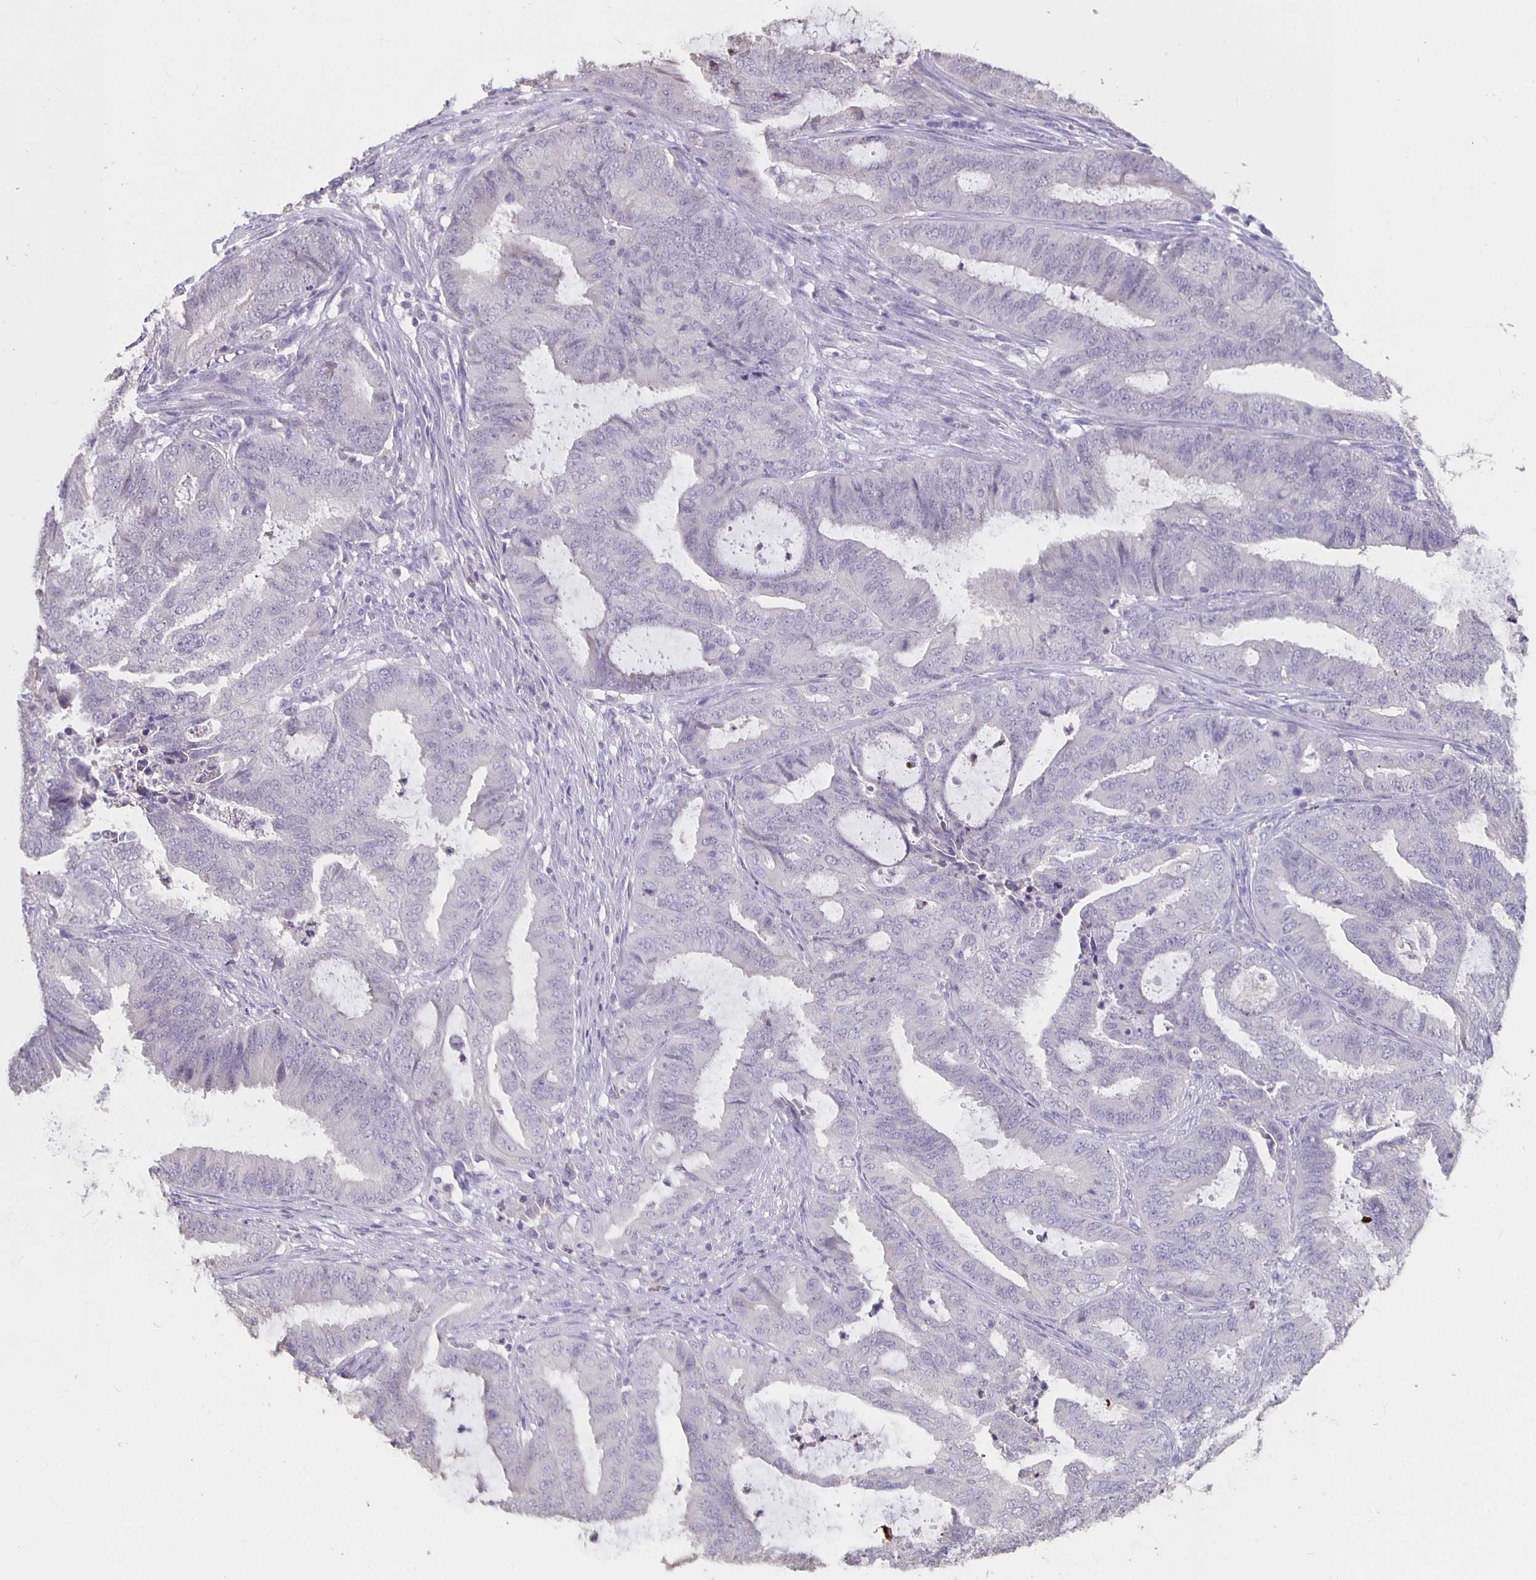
{"staining": {"intensity": "negative", "quantity": "none", "location": "none"}, "tissue": "endometrial cancer", "cell_type": "Tumor cells", "image_type": "cancer", "snomed": [{"axis": "morphology", "description": "Adenocarcinoma, NOS"}, {"axis": "topography", "description": "Endometrium"}], "caption": "Tumor cells are negative for brown protein staining in endometrial cancer (adenocarcinoma).", "gene": "GPX4", "patient": {"sex": "female", "age": 51}}